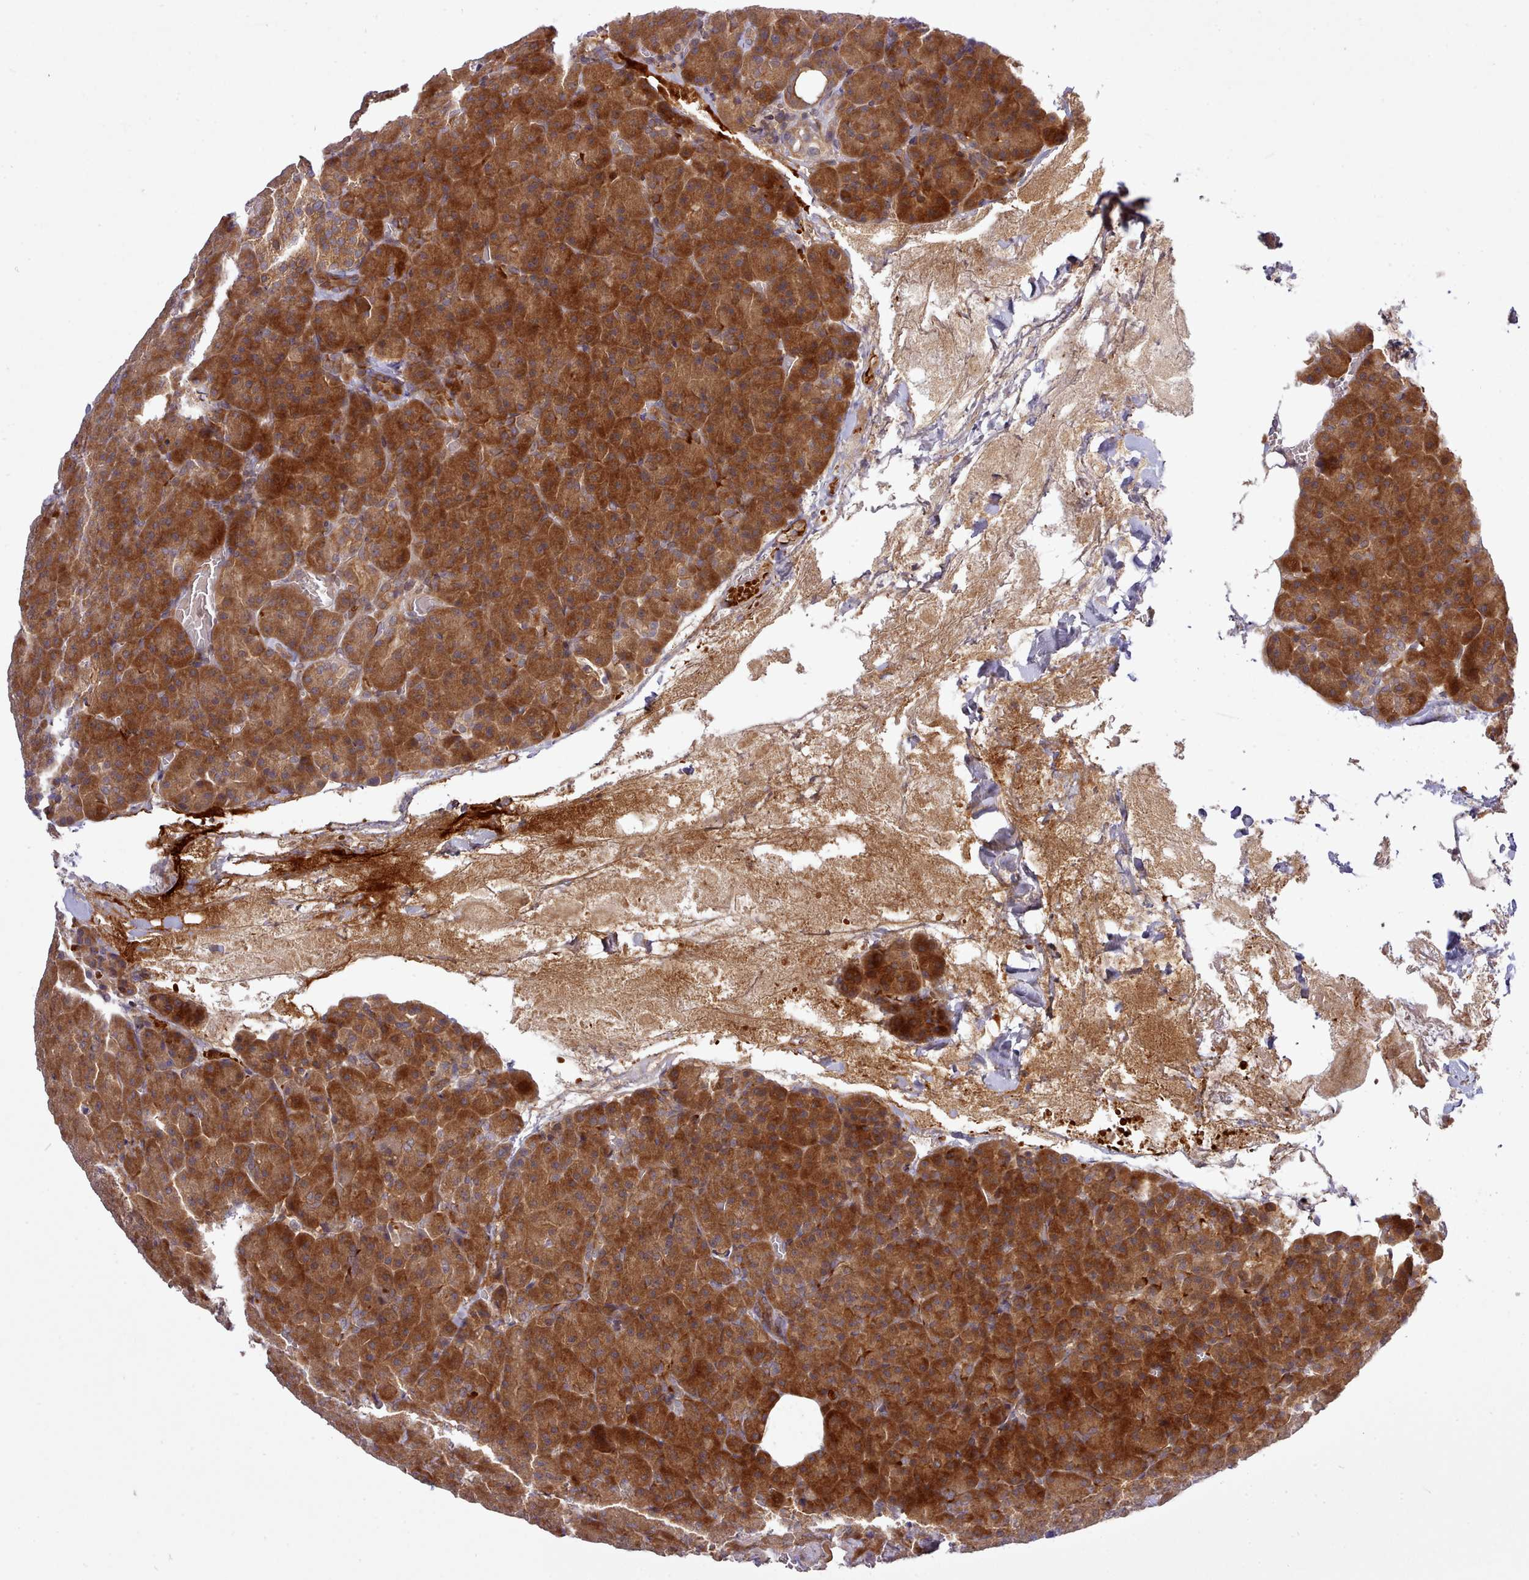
{"staining": {"intensity": "strong", "quantity": ">75%", "location": "cytoplasmic/membranous"}, "tissue": "pancreas", "cell_type": "Exocrine glandular cells", "image_type": "normal", "snomed": [{"axis": "morphology", "description": "Normal tissue, NOS"}, {"axis": "topography", "description": "Pancreas"}], "caption": "Protein staining of unremarkable pancreas displays strong cytoplasmic/membranous staining in approximately >75% of exocrine glandular cells.", "gene": "UBE2G1", "patient": {"sex": "female", "age": 74}}